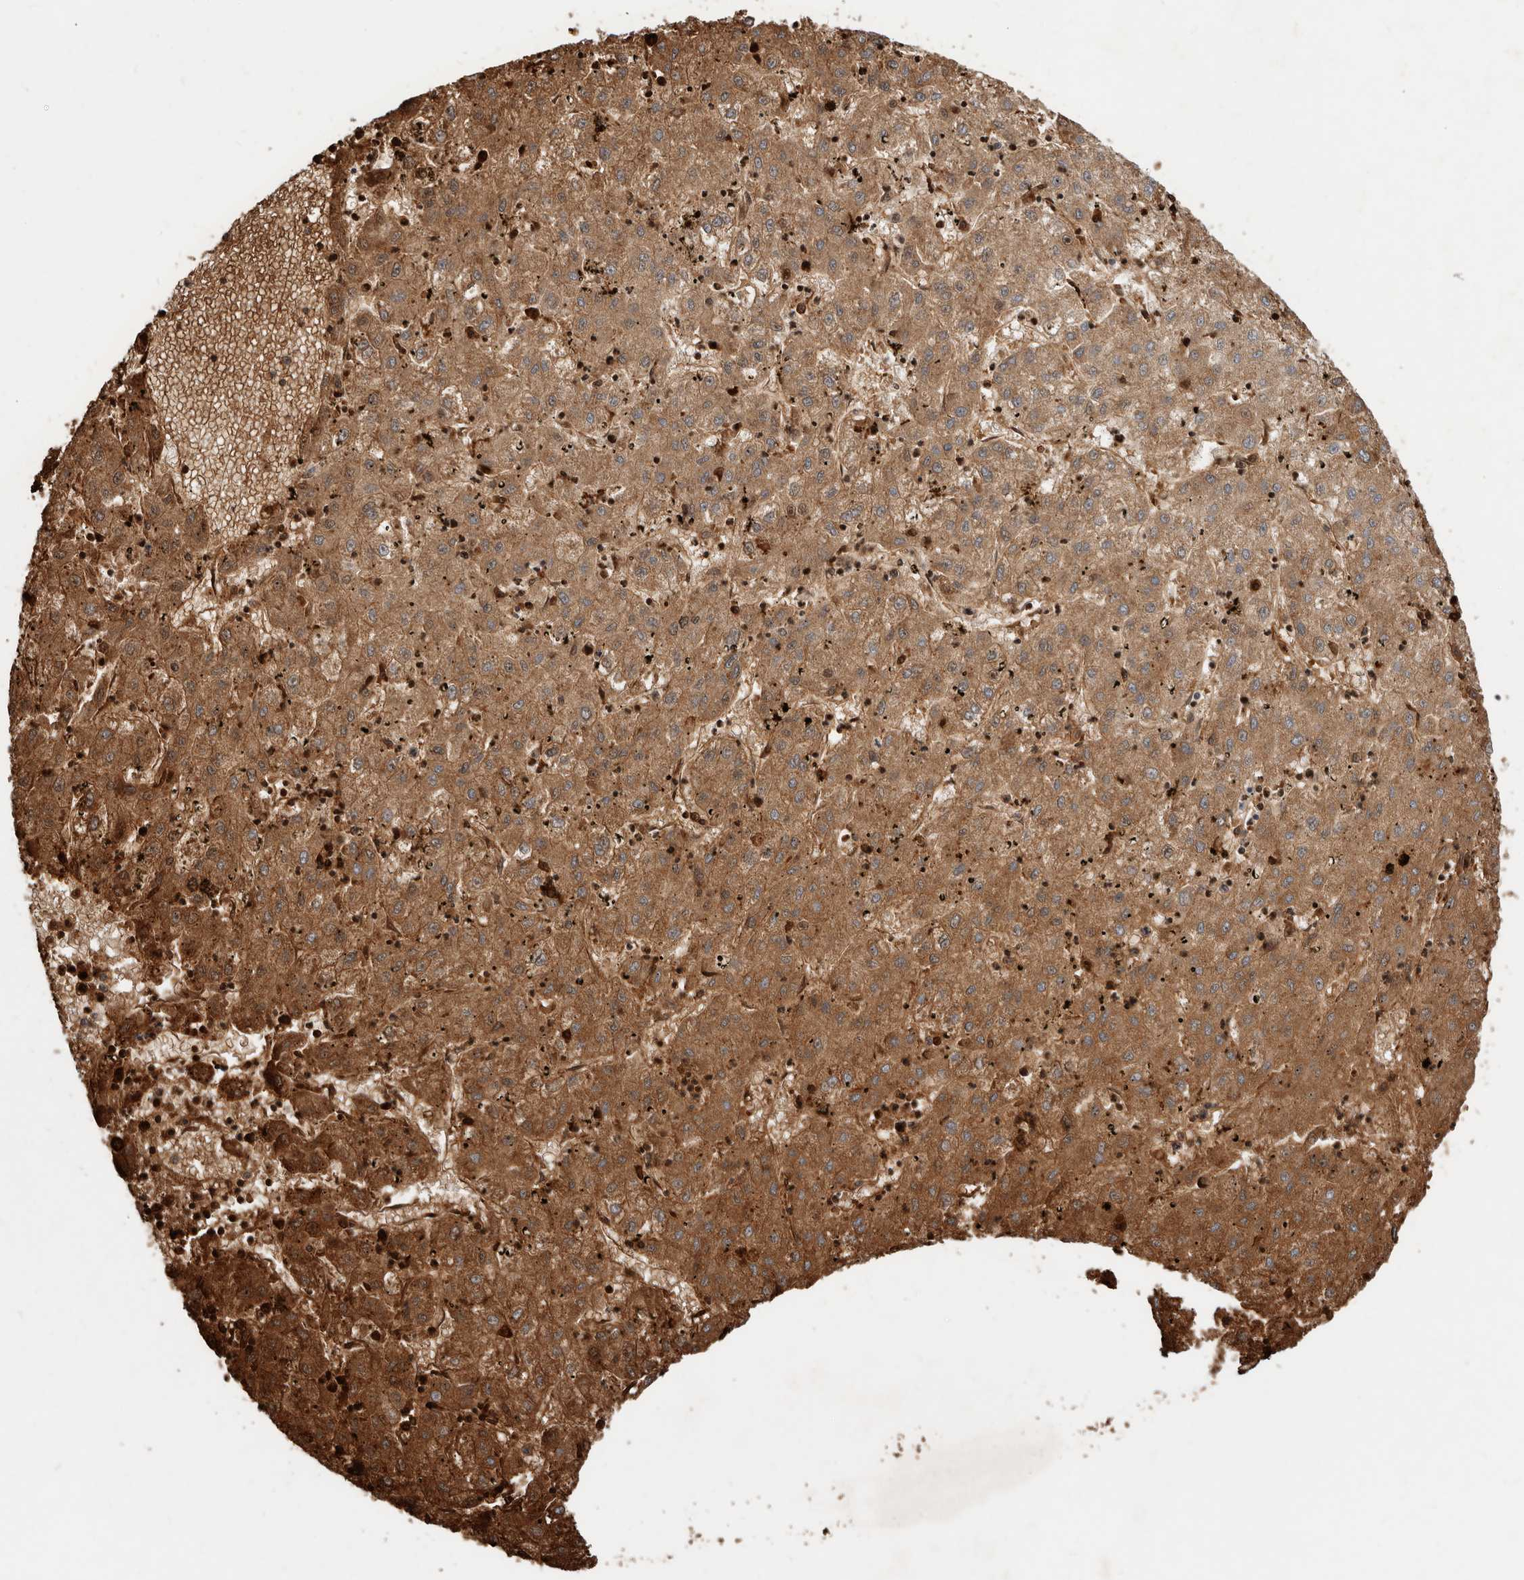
{"staining": {"intensity": "strong", "quantity": ">75%", "location": "cytoplasmic/membranous"}, "tissue": "liver cancer", "cell_type": "Tumor cells", "image_type": "cancer", "snomed": [{"axis": "morphology", "description": "Carcinoma, Hepatocellular, NOS"}, {"axis": "topography", "description": "Liver"}], "caption": "The micrograph shows a brown stain indicating the presence of a protein in the cytoplasmic/membranous of tumor cells in liver hepatocellular carcinoma.", "gene": "GRAMD2A", "patient": {"sex": "male", "age": 72}}